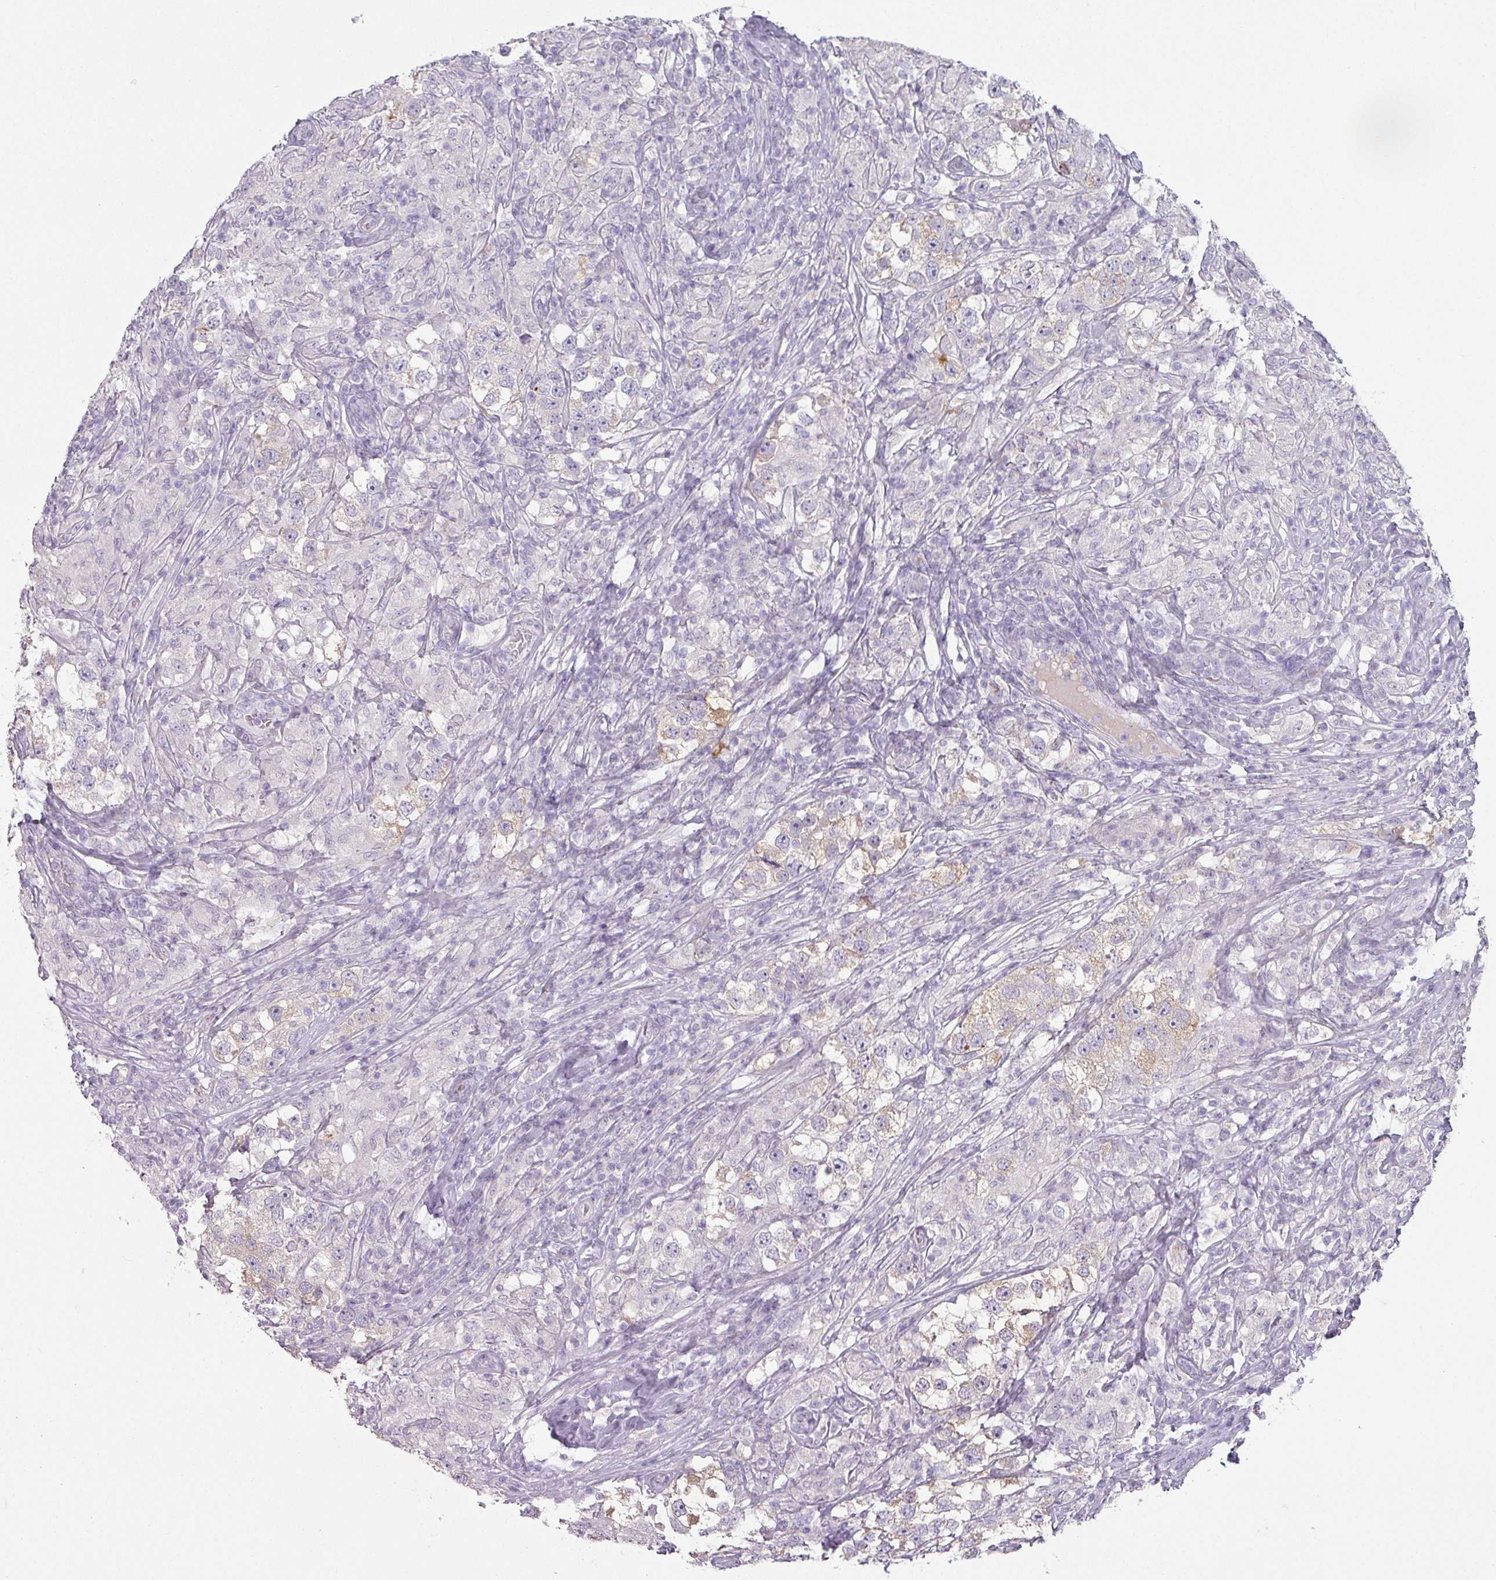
{"staining": {"intensity": "weak", "quantity": "<25%", "location": "cytoplasmic/membranous"}, "tissue": "testis cancer", "cell_type": "Tumor cells", "image_type": "cancer", "snomed": [{"axis": "morphology", "description": "Seminoma, NOS"}, {"axis": "topography", "description": "Testis"}], "caption": "Immunohistochemical staining of human testis cancer reveals no significant staining in tumor cells.", "gene": "MAGEC3", "patient": {"sex": "male", "age": 46}}